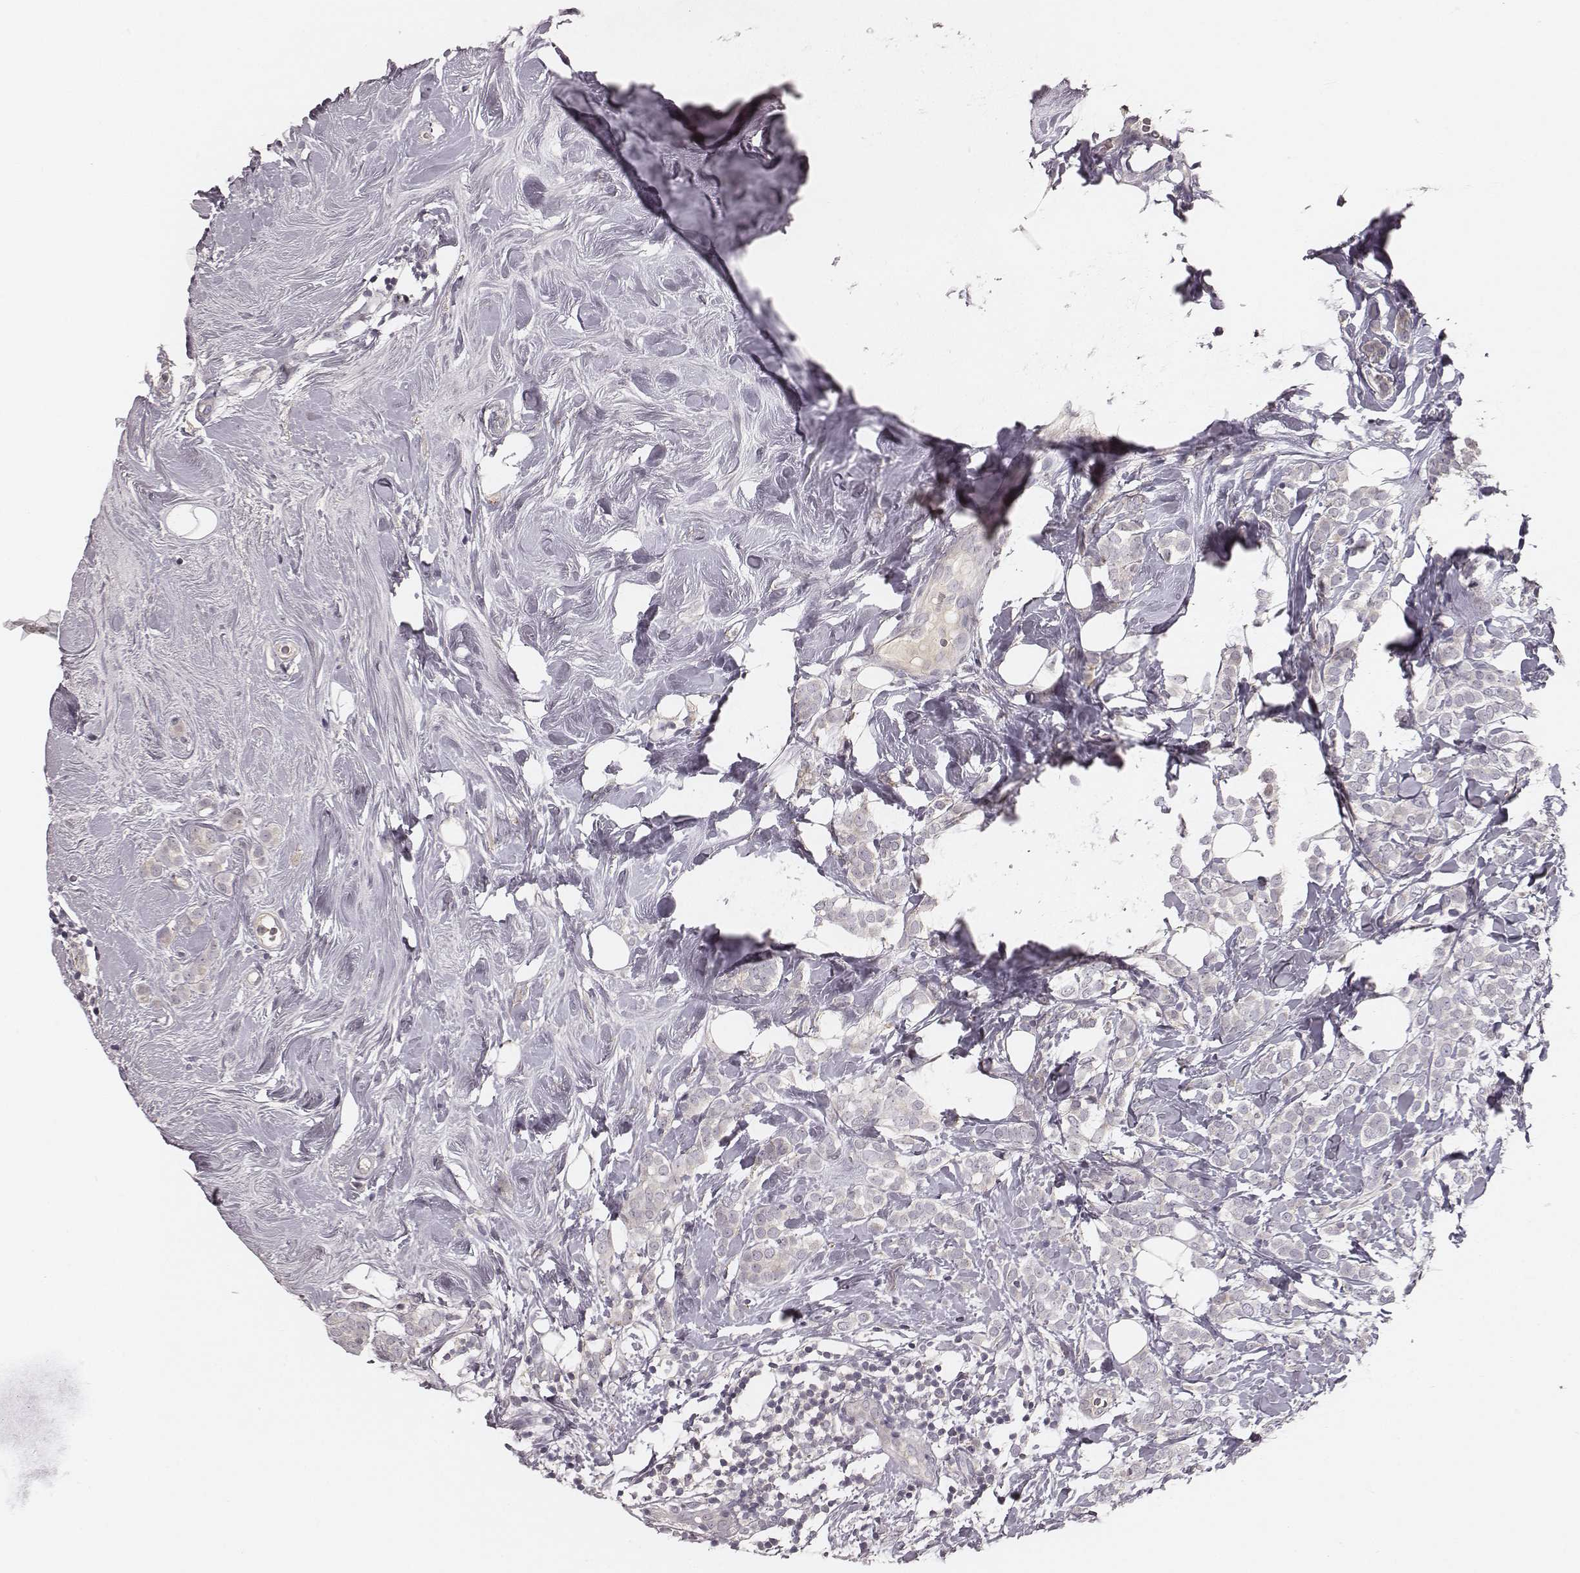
{"staining": {"intensity": "negative", "quantity": "none", "location": "none"}, "tissue": "breast cancer", "cell_type": "Tumor cells", "image_type": "cancer", "snomed": [{"axis": "morphology", "description": "Lobular carcinoma"}, {"axis": "topography", "description": "Breast"}], "caption": "Immunohistochemical staining of human lobular carcinoma (breast) demonstrates no significant staining in tumor cells.", "gene": "SDCBP2", "patient": {"sex": "female", "age": 49}}